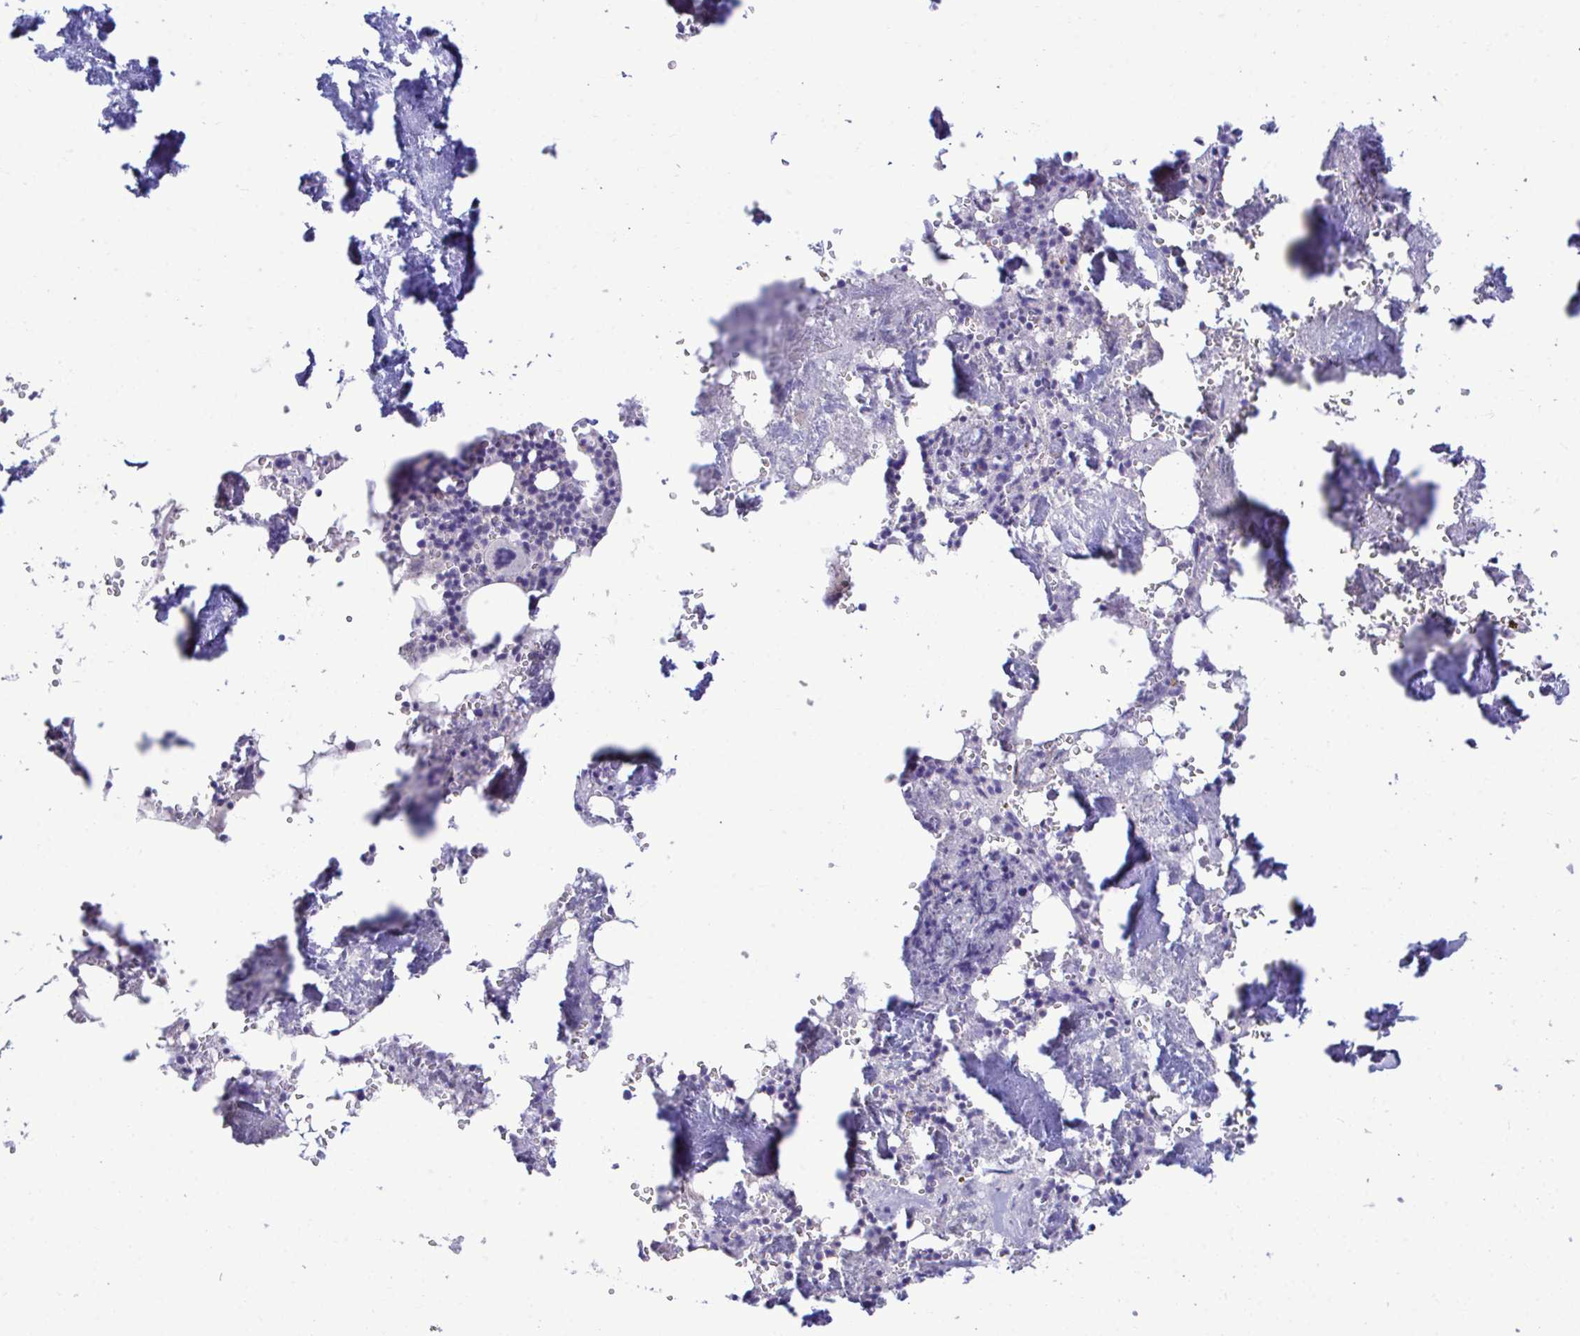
{"staining": {"intensity": "negative", "quantity": "none", "location": "none"}, "tissue": "bone marrow", "cell_type": "Hematopoietic cells", "image_type": "normal", "snomed": [{"axis": "morphology", "description": "Normal tissue, NOS"}, {"axis": "topography", "description": "Bone marrow"}], "caption": "The micrograph shows no staining of hematopoietic cells in normal bone marrow.", "gene": "ENSG00000269547", "patient": {"sex": "male", "age": 54}}